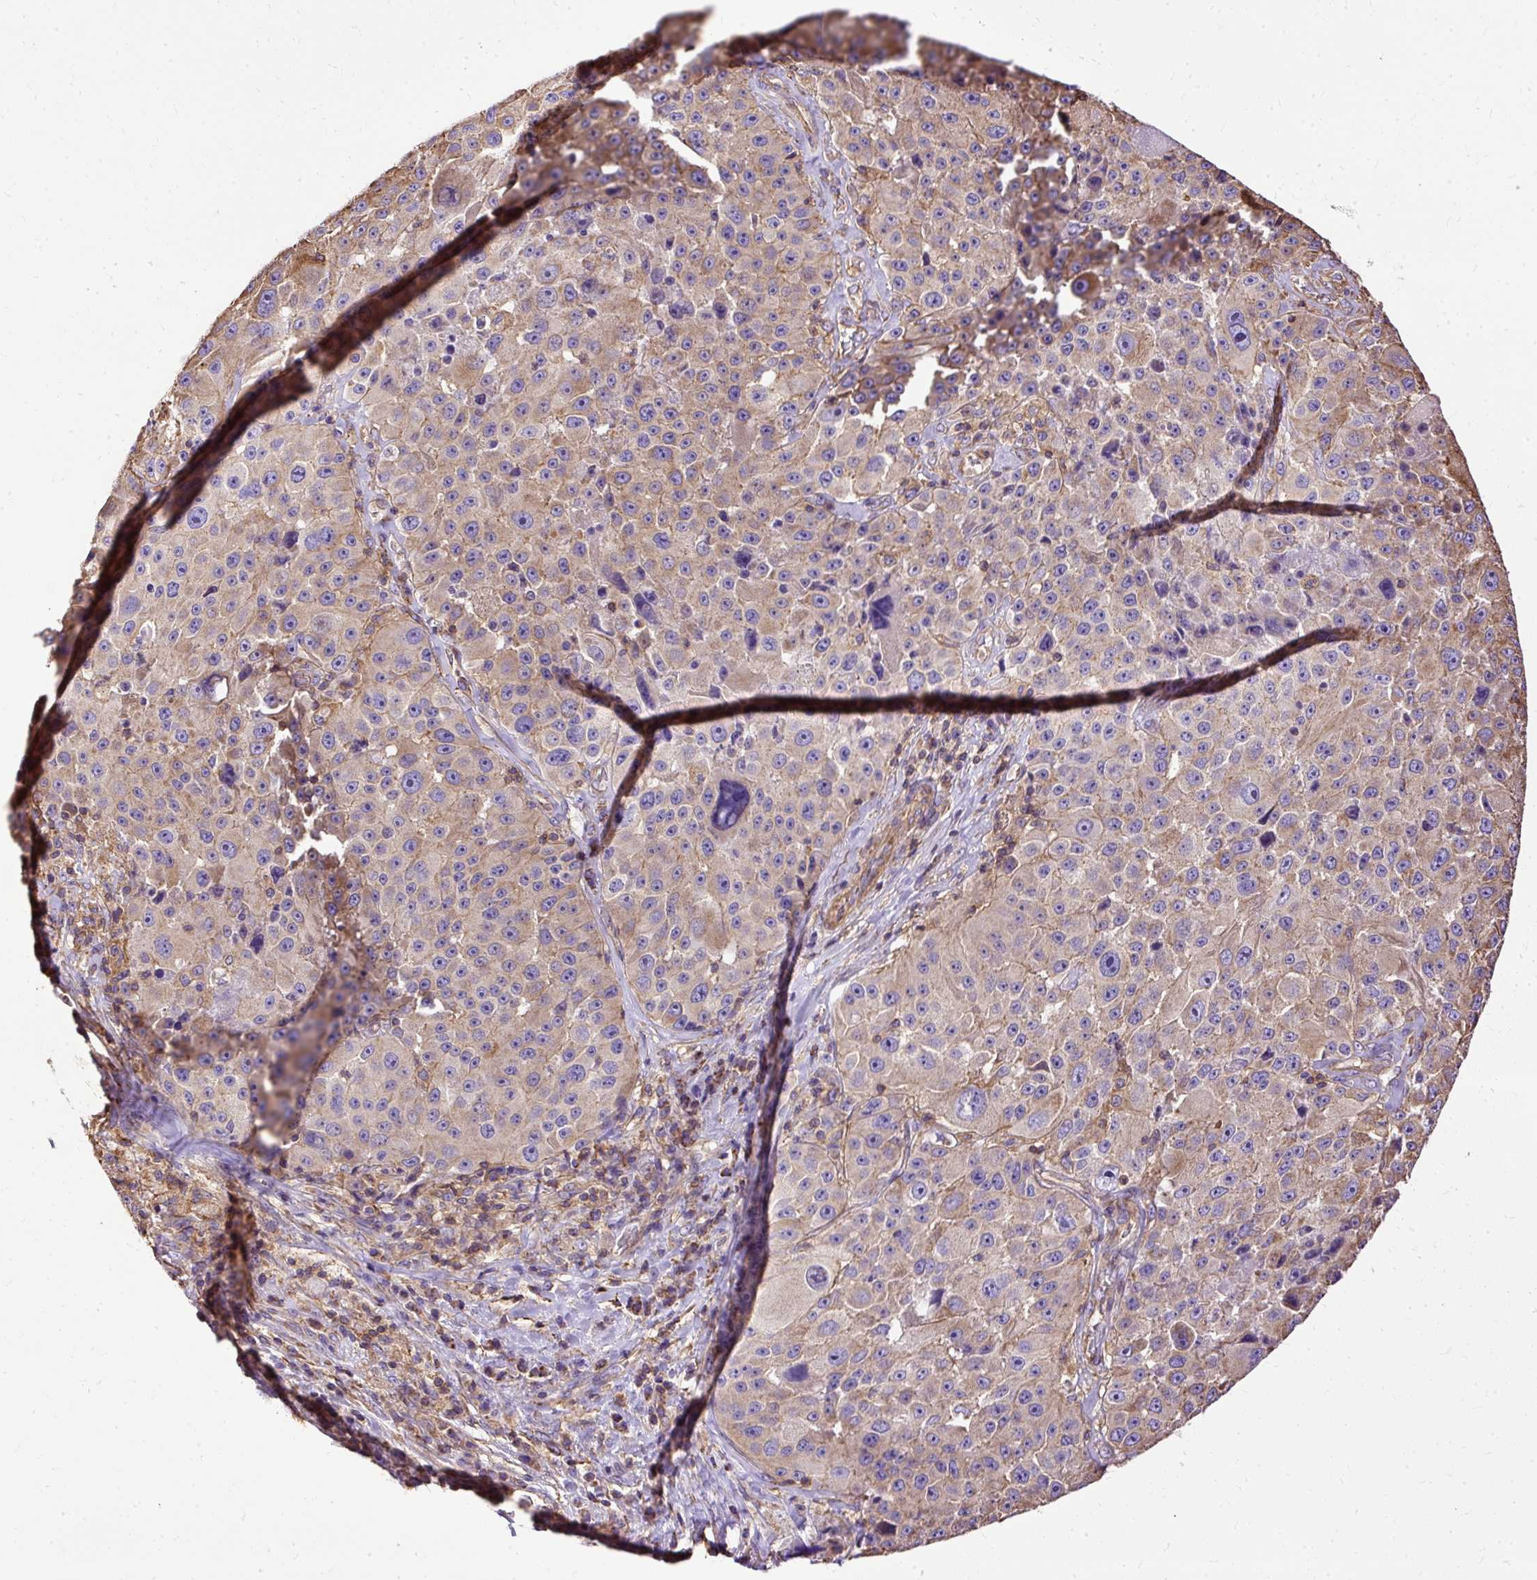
{"staining": {"intensity": "weak", "quantity": "25%-75%", "location": "cytoplasmic/membranous"}, "tissue": "melanoma", "cell_type": "Tumor cells", "image_type": "cancer", "snomed": [{"axis": "morphology", "description": "Malignant melanoma, Metastatic site"}, {"axis": "topography", "description": "Lymph node"}], "caption": "A high-resolution histopathology image shows immunohistochemistry staining of malignant melanoma (metastatic site), which reveals weak cytoplasmic/membranous staining in about 25%-75% of tumor cells.", "gene": "KLHL11", "patient": {"sex": "male", "age": 62}}